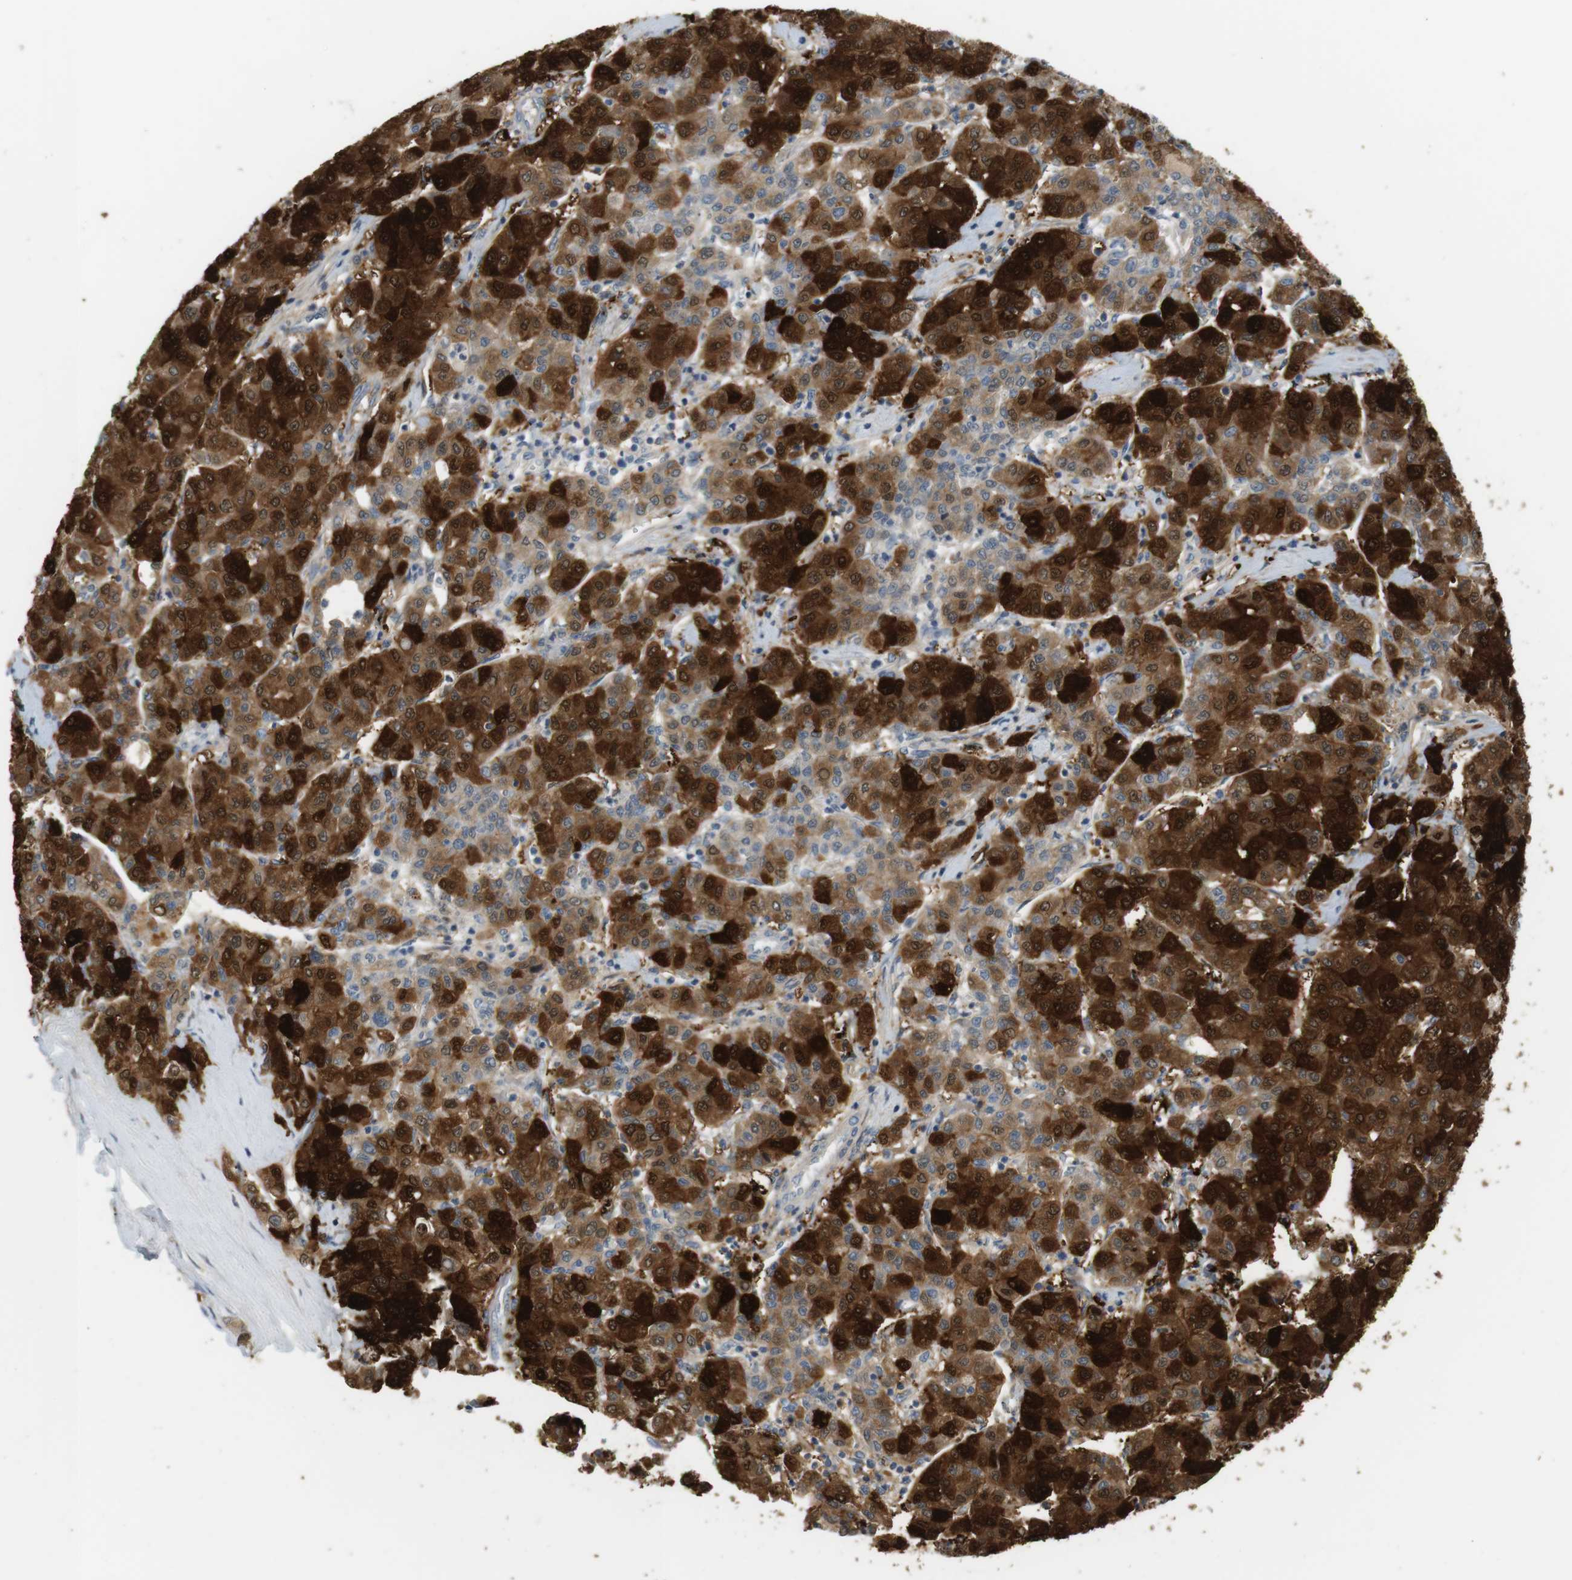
{"staining": {"intensity": "strong", "quantity": ">75%", "location": "cytoplasmic/membranous,nuclear"}, "tissue": "liver cancer", "cell_type": "Tumor cells", "image_type": "cancer", "snomed": [{"axis": "morphology", "description": "Carcinoma, Hepatocellular, NOS"}, {"axis": "topography", "description": "Liver"}], "caption": "IHC (DAB) staining of human hepatocellular carcinoma (liver) demonstrates strong cytoplasmic/membranous and nuclear protein staining in approximately >75% of tumor cells.", "gene": "CREB3L2", "patient": {"sex": "male", "age": 65}}